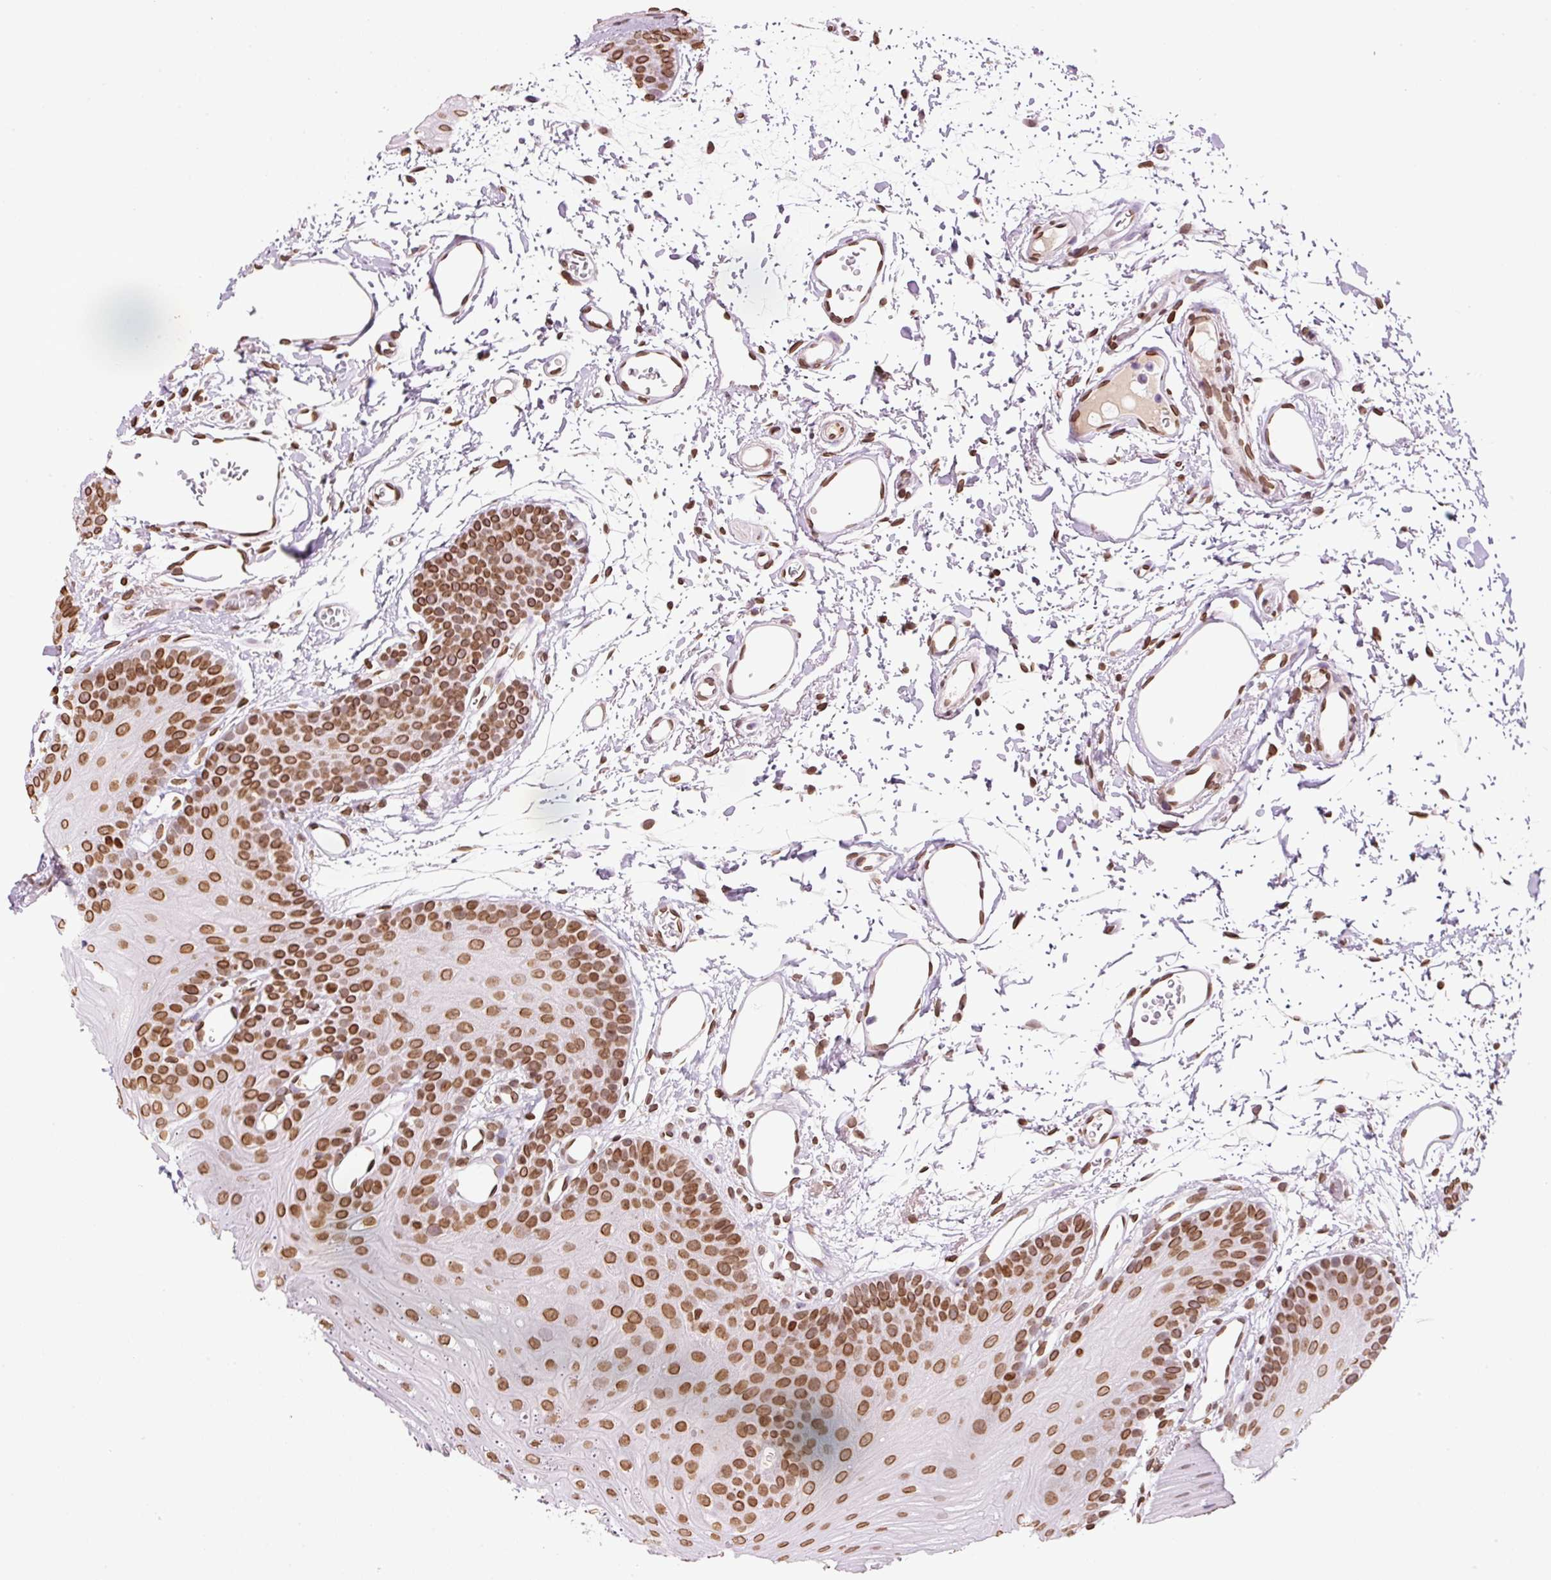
{"staining": {"intensity": "moderate", "quantity": ">75%", "location": "cytoplasmic/membranous,nuclear"}, "tissue": "oral mucosa", "cell_type": "Squamous epithelial cells", "image_type": "normal", "snomed": [{"axis": "morphology", "description": "Normal tissue, NOS"}, {"axis": "morphology", "description": "Squamous cell carcinoma, NOS"}, {"axis": "topography", "description": "Oral tissue"}, {"axis": "topography", "description": "Head-Neck"}], "caption": "About >75% of squamous epithelial cells in unremarkable oral mucosa exhibit moderate cytoplasmic/membranous,nuclear protein positivity as visualized by brown immunohistochemical staining.", "gene": "ZNF224", "patient": {"sex": "female", "age": 81}}